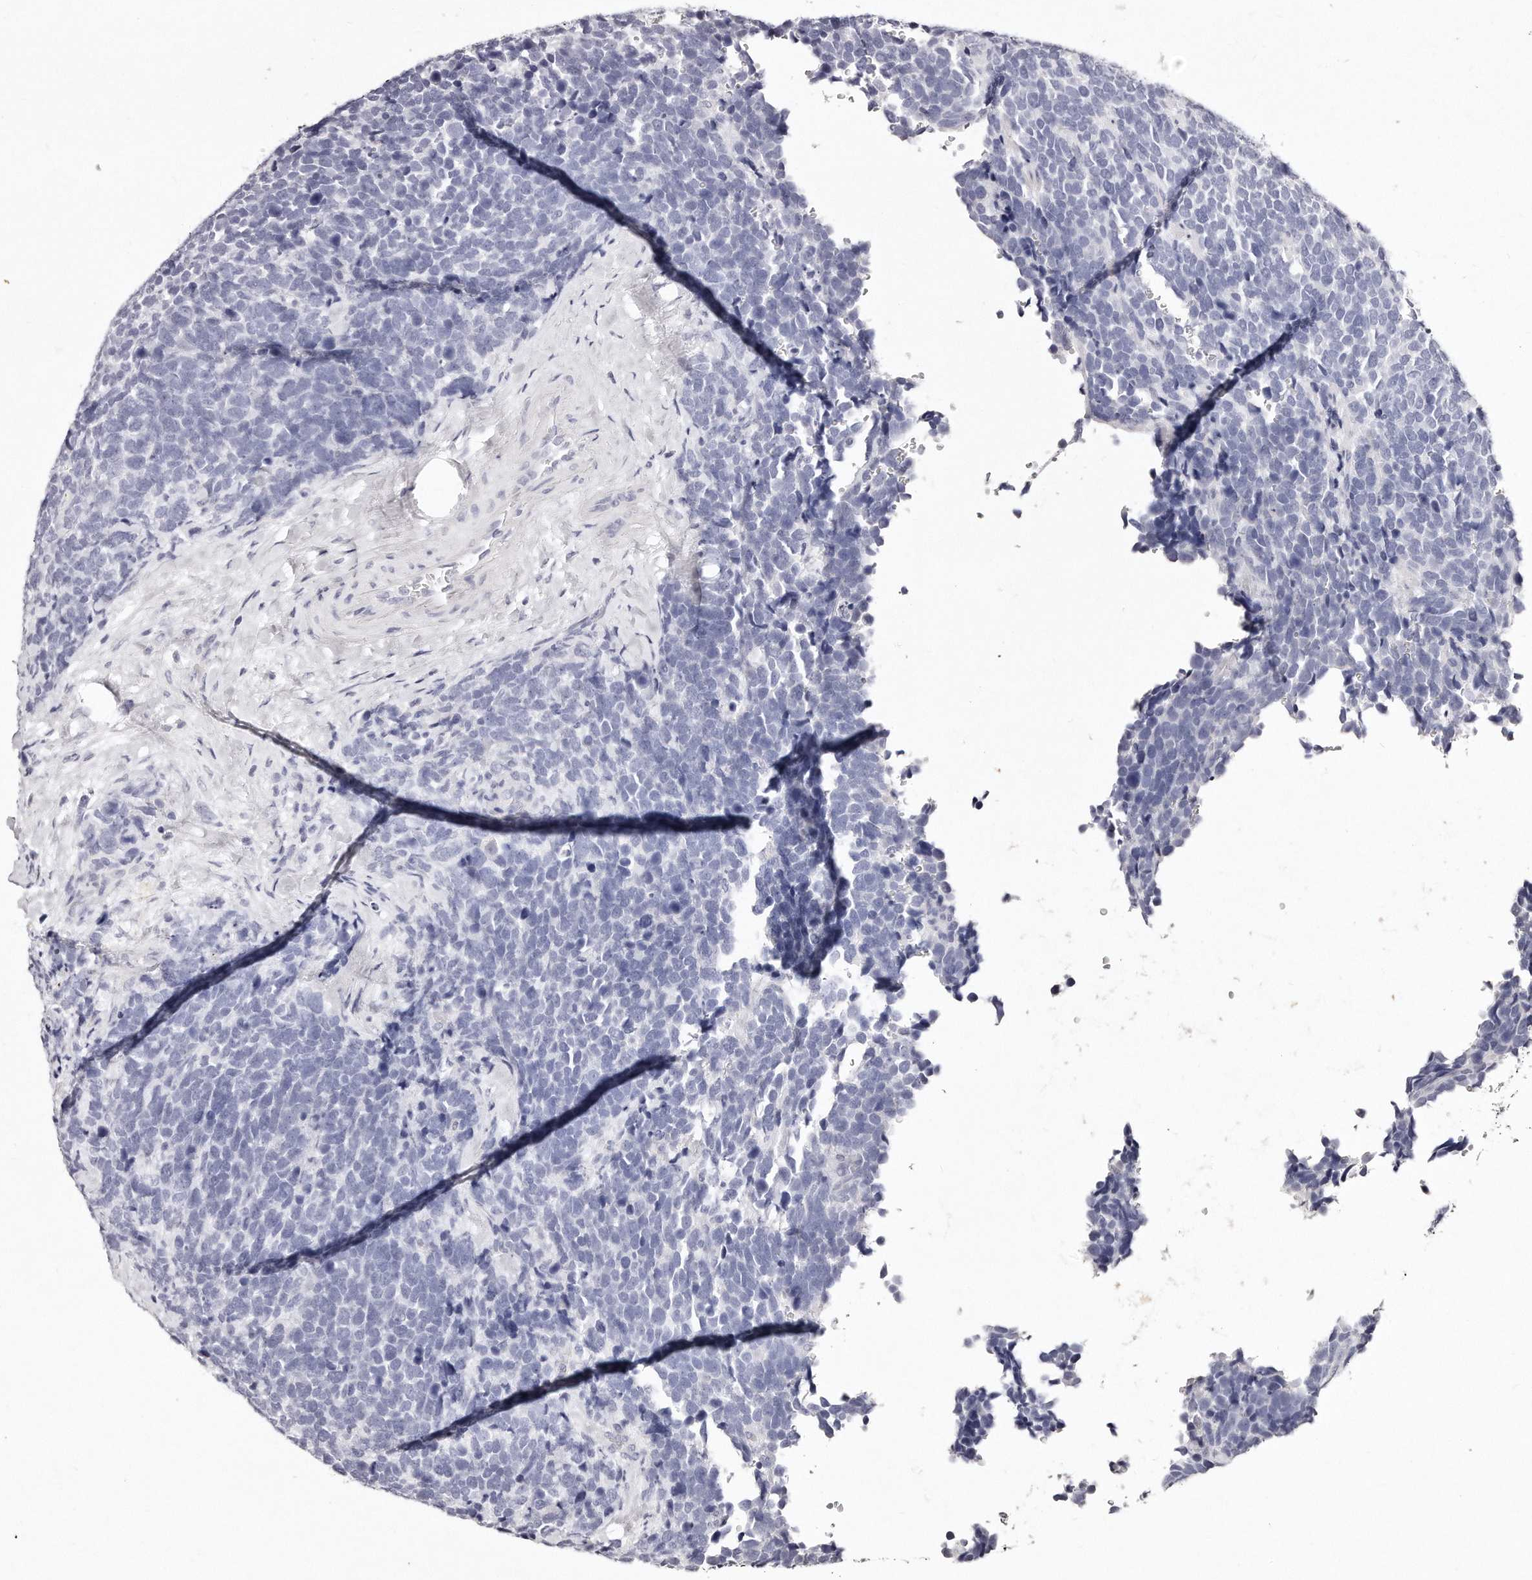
{"staining": {"intensity": "negative", "quantity": "none", "location": "none"}, "tissue": "urothelial cancer", "cell_type": "Tumor cells", "image_type": "cancer", "snomed": [{"axis": "morphology", "description": "Urothelial carcinoma, High grade"}, {"axis": "topography", "description": "Urinary bladder"}], "caption": "Immunohistochemistry micrograph of neoplastic tissue: human urothelial carcinoma (high-grade) stained with DAB reveals no significant protein positivity in tumor cells. (DAB (3,3'-diaminobenzidine) IHC, high magnification).", "gene": "GDA", "patient": {"sex": "female", "age": 82}}